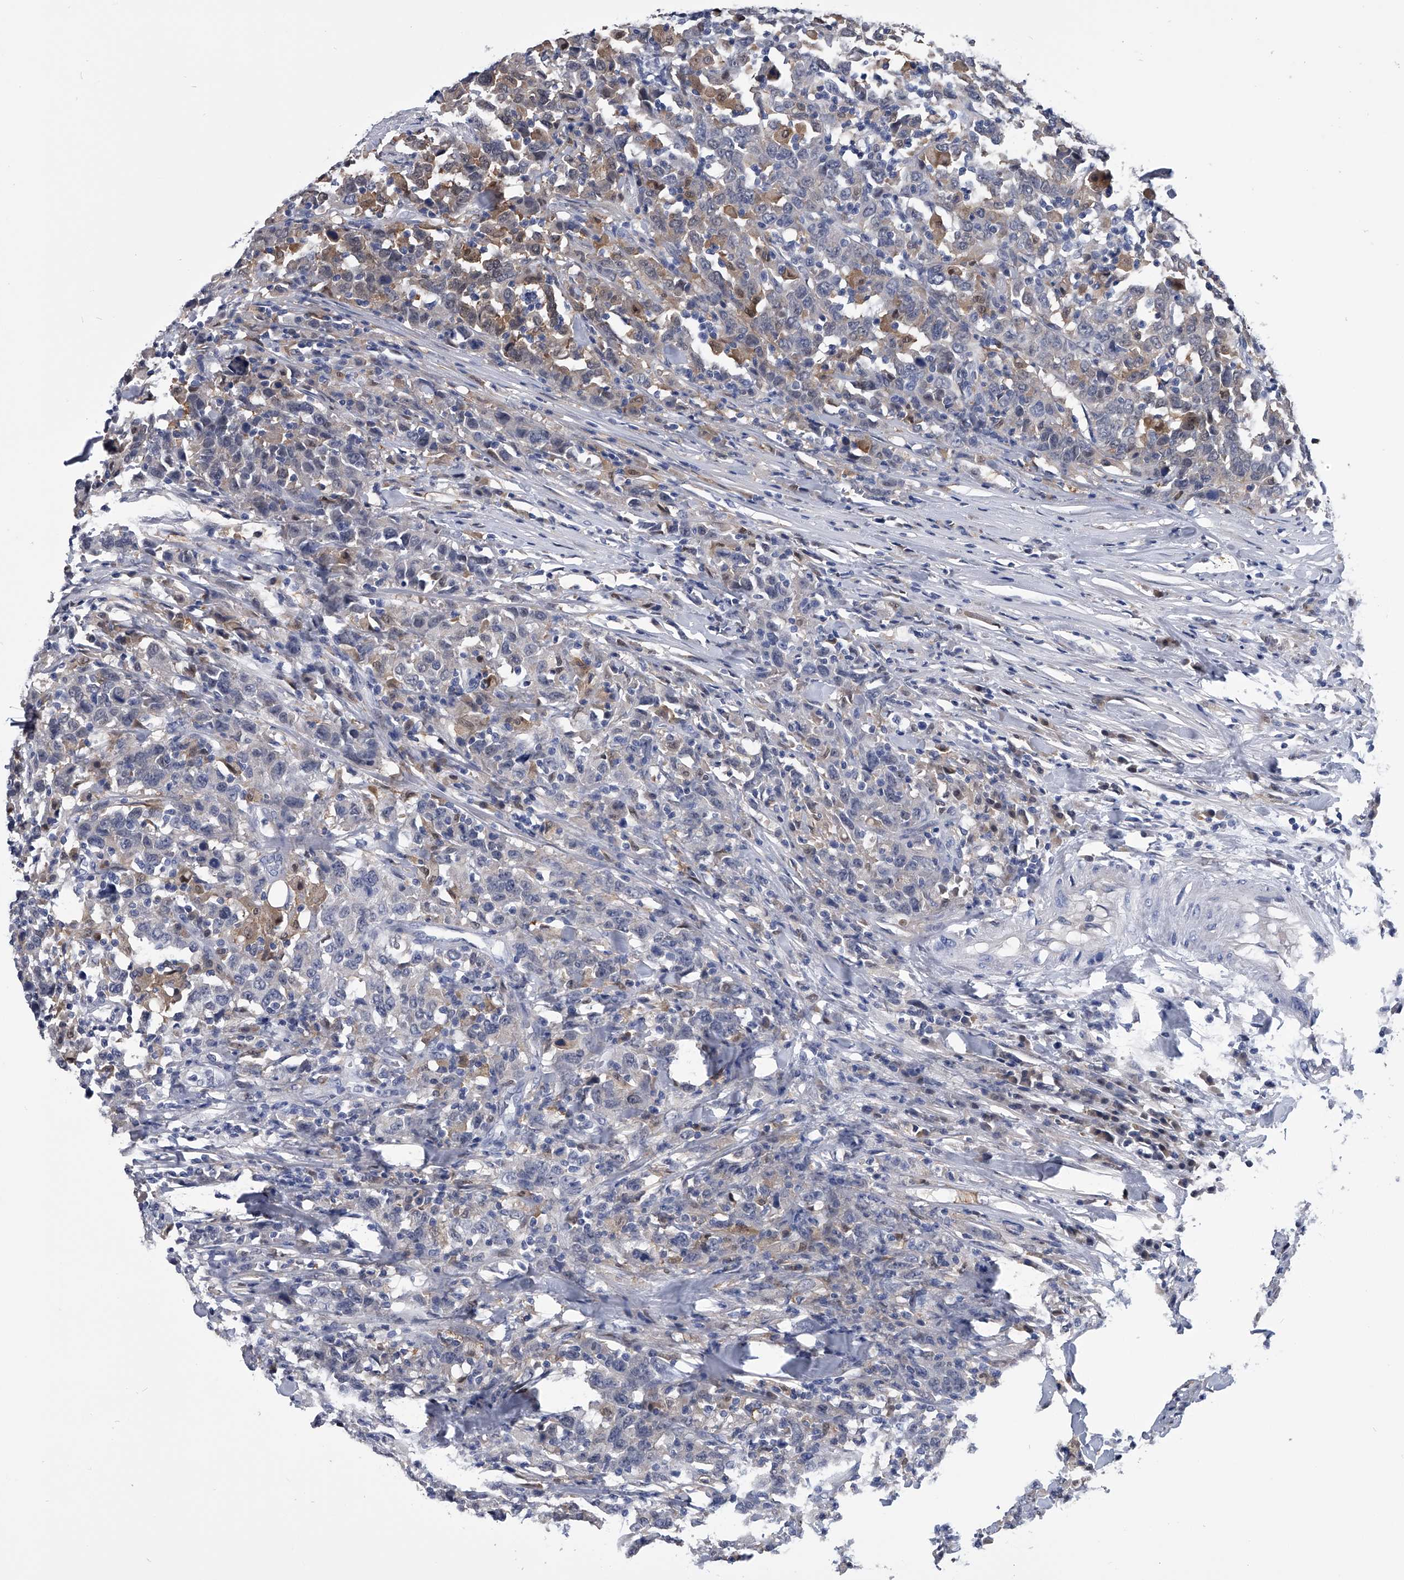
{"staining": {"intensity": "weak", "quantity": "<25%", "location": "cytoplasmic/membranous,nuclear"}, "tissue": "urothelial cancer", "cell_type": "Tumor cells", "image_type": "cancer", "snomed": [{"axis": "morphology", "description": "Urothelial carcinoma, High grade"}, {"axis": "topography", "description": "Urinary bladder"}], "caption": "DAB immunohistochemical staining of human high-grade urothelial carcinoma reveals no significant staining in tumor cells.", "gene": "PDXK", "patient": {"sex": "male", "age": 61}}